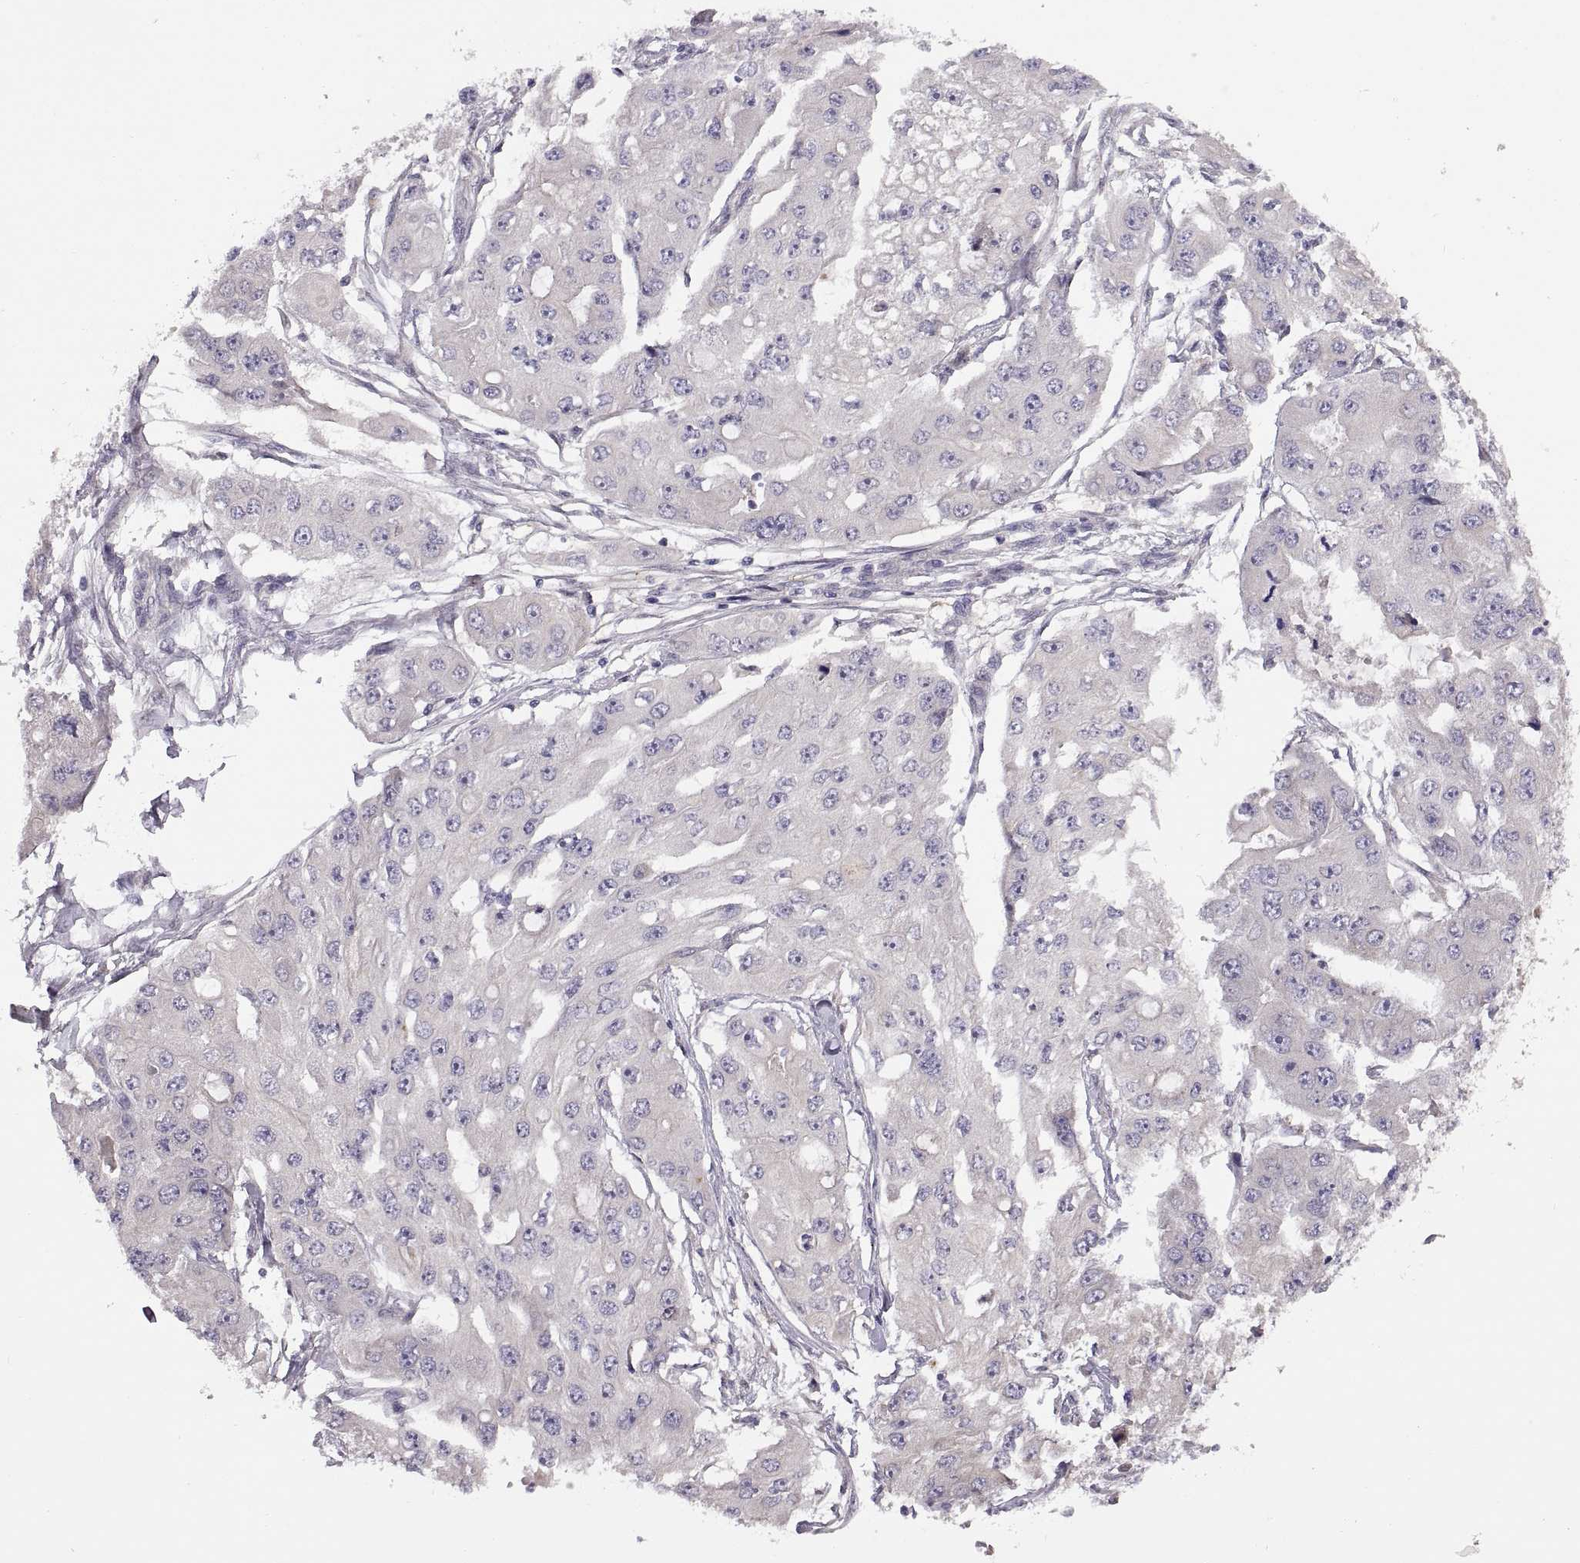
{"staining": {"intensity": "negative", "quantity": "none", "location": "none"}, "tissue": "ovarian cancer", "cell_type": "Tumor cells", "image_type": "cancer", "snomed": [{"axis": "morphology", "description": "Cystadenocarcinoma, serous, NOS"}, {"axis": "topography", "description": "Ovary"}], "caption": "Ovarian serous cystadenocarcinoma stained for a protein using immunohistochemistry (IHC) reveals no expression tumor cells.", "gene": "ACSBG2", "patient": {"sex": "female", "age": 56}}